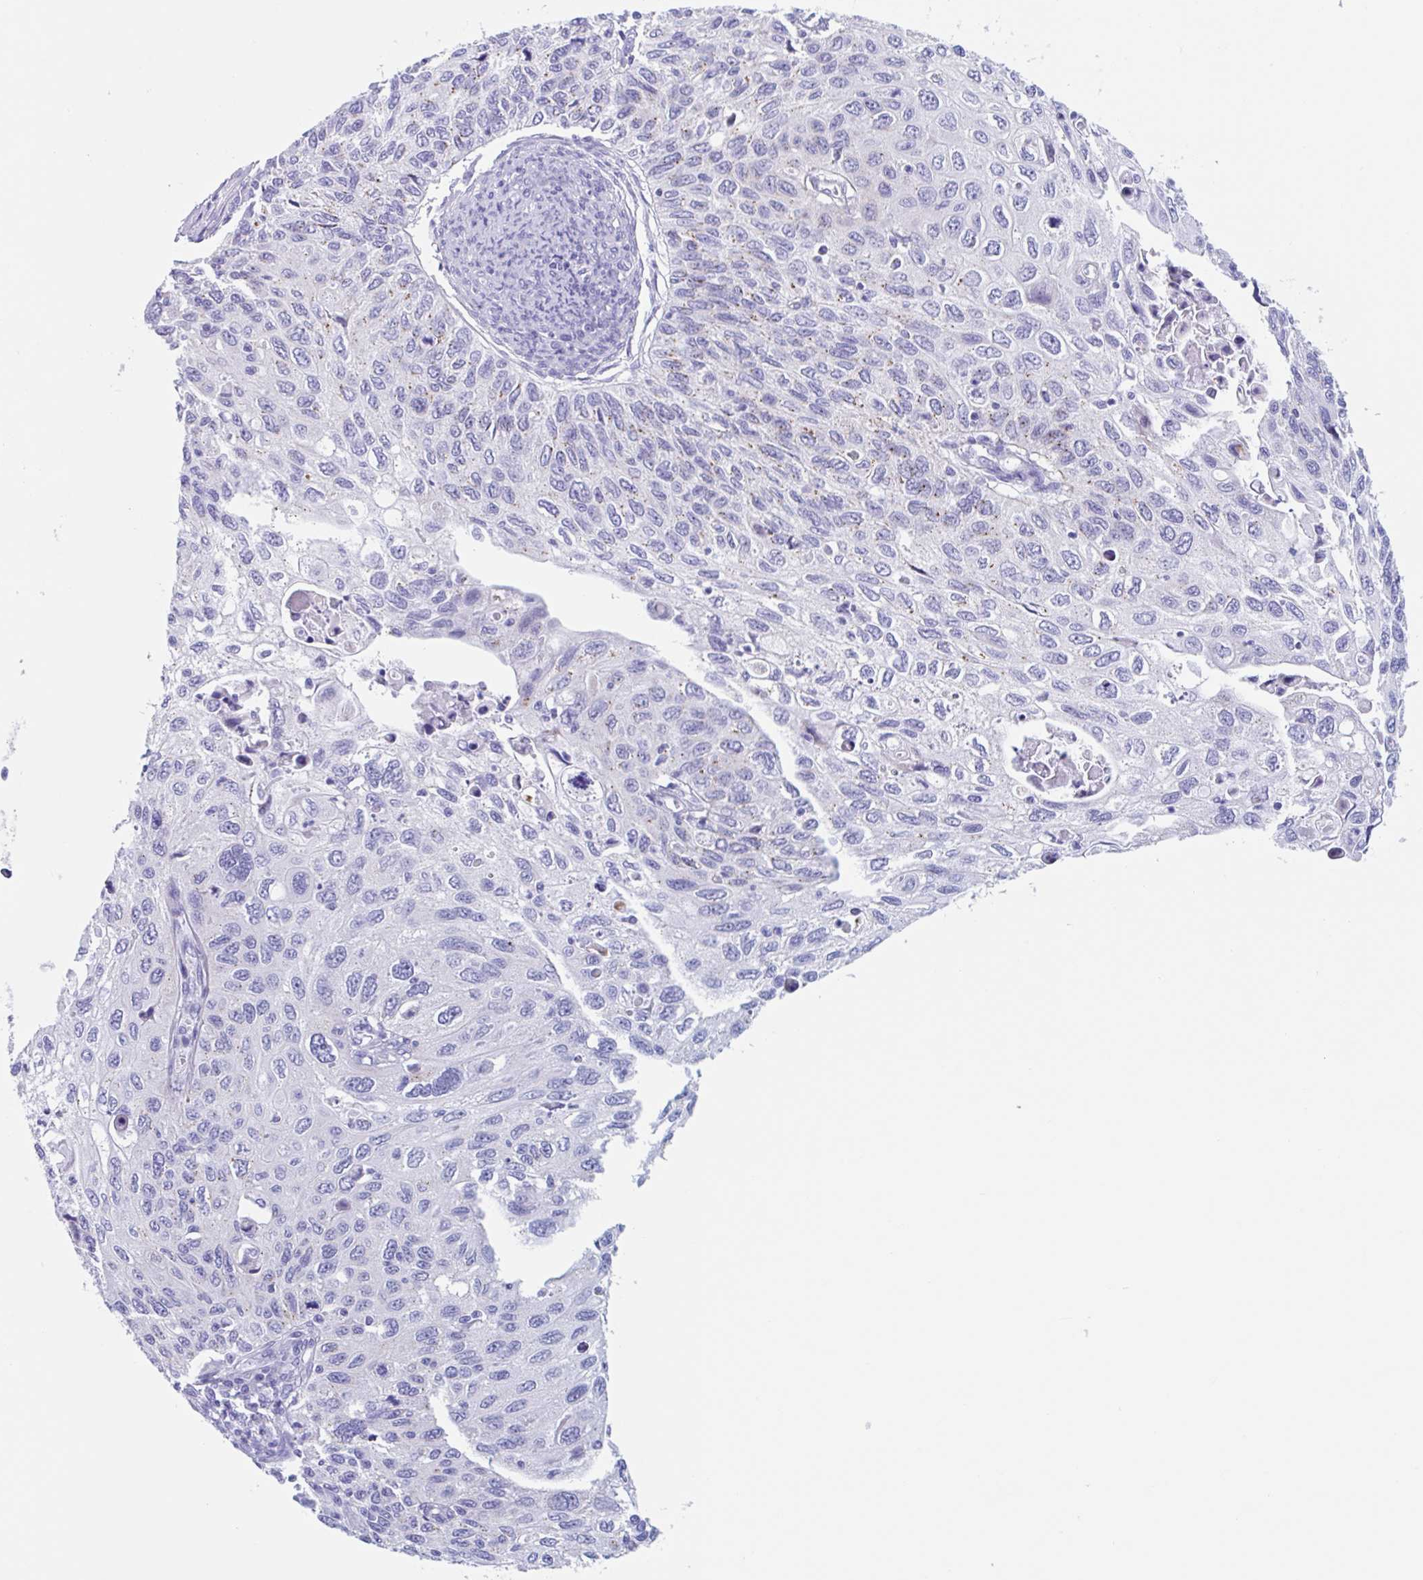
{"staining": {"intensity": "negative", "quantity": "none", "location": "none"}, "tissue": "cervical cancer", "cell_type": "Tumor cells", "image_type": "cancer", "snomed": [{"axis": "morphology", "description": "Squamous cell carcinoma, NOS"}, {"axis": "topography", "description": "Cervix"}], "caption": "Human cervical squamous cell carcinoma stained for a protein using immunohistochemistry exhibits no staining in tumor cells.", "gene": "CPTP", "patient": {"sex": "female", "age": 70}}